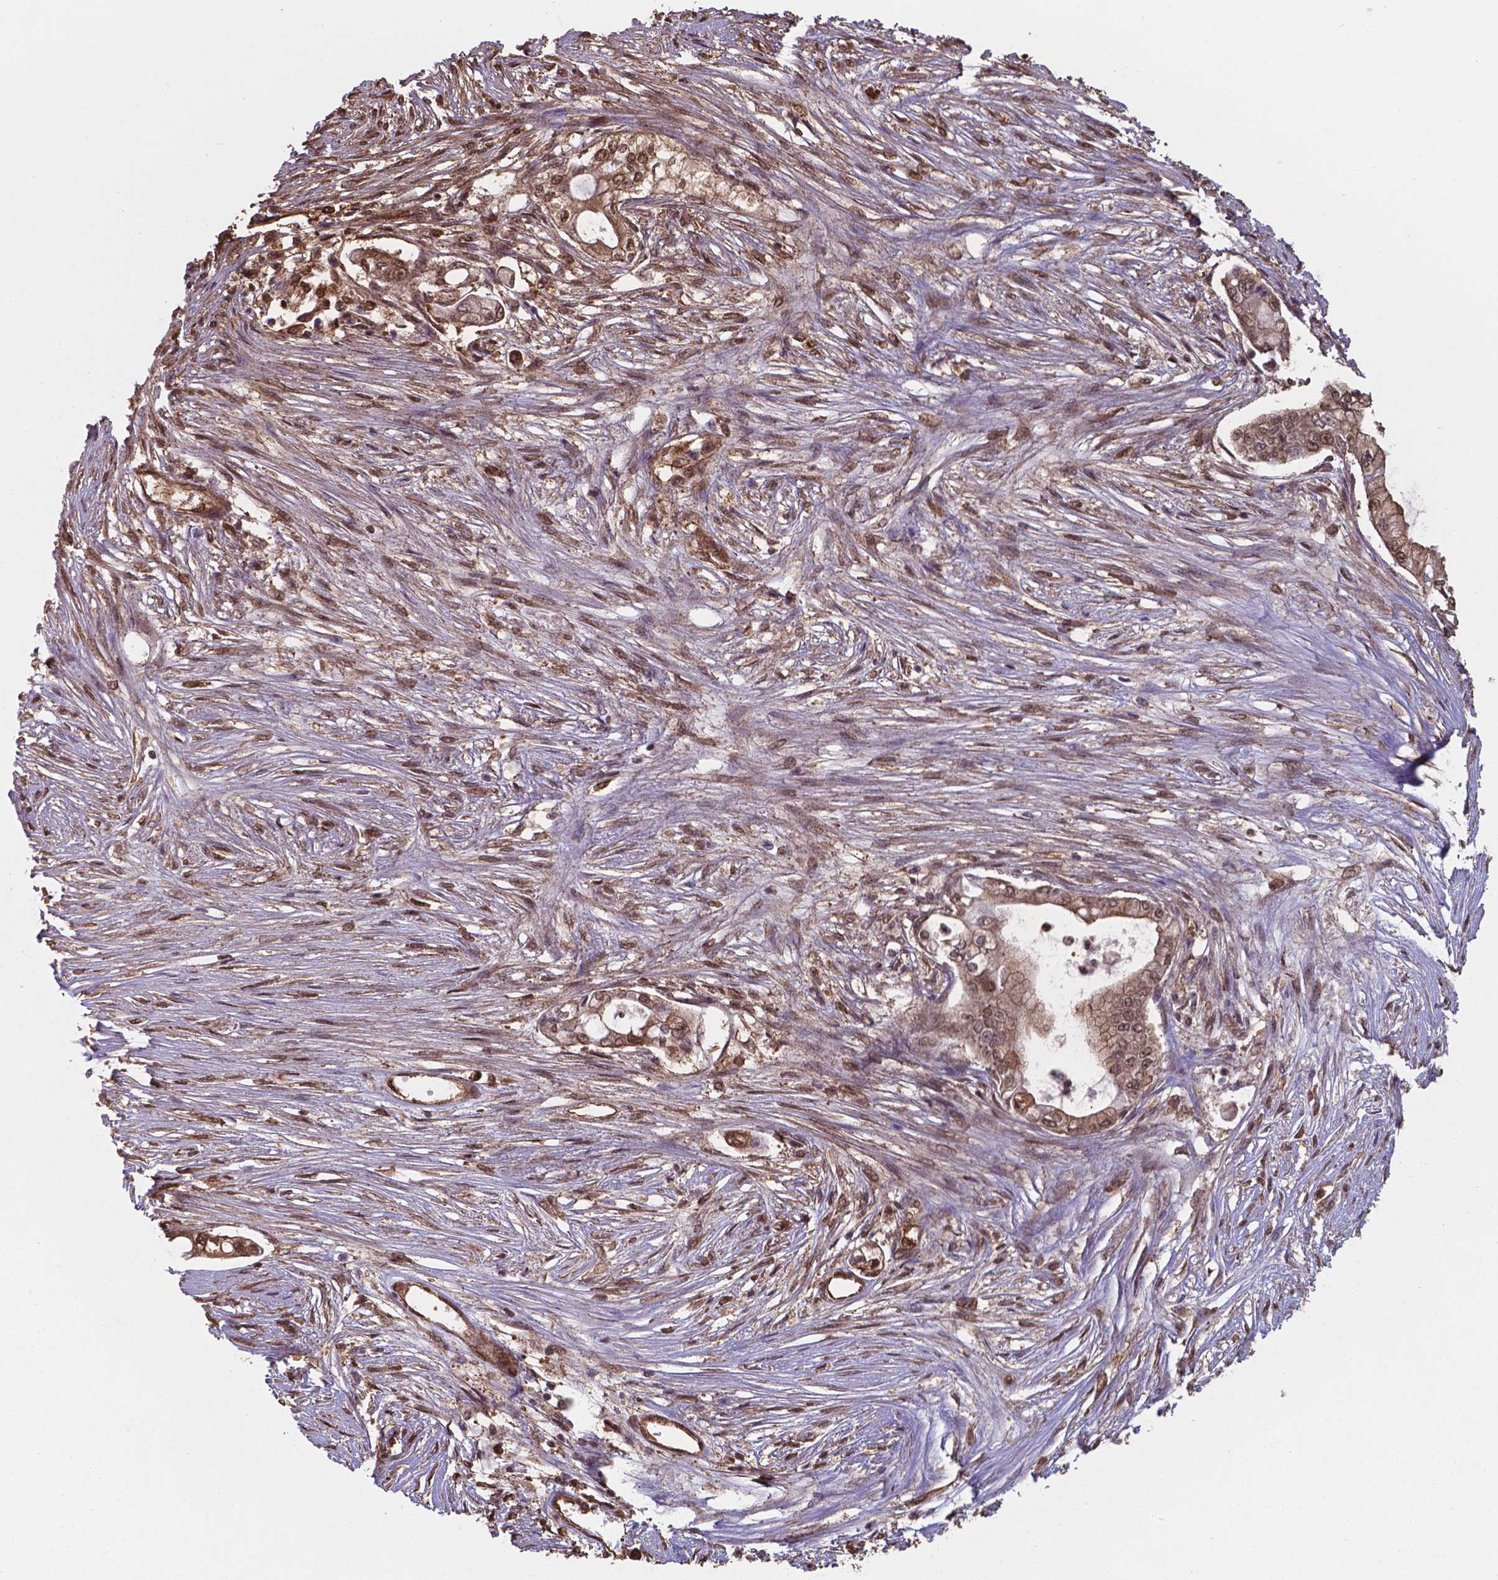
{"staining": {"intensity": "moderate", "quantity": ">75%", "location": "cytoplasmic/membranous,nuclear"}, "tissue": "pancreatic cancer", "cell_type": "Tumor cells", "image_type": "cancer", "snomed": [{"axis": "morphology", "description": "Adenocarcinoma, NOS"}, {"axis": "topography", "description": "Pancreas"}], "caption": "A brown stain shows moderate cytoplasmic/membranous and nuclear staining of a protein in adenocarcinoma (pancreatic) tumor cells.", "gene": "CHP2", "patient": {"sex": "female", "age": 69}}